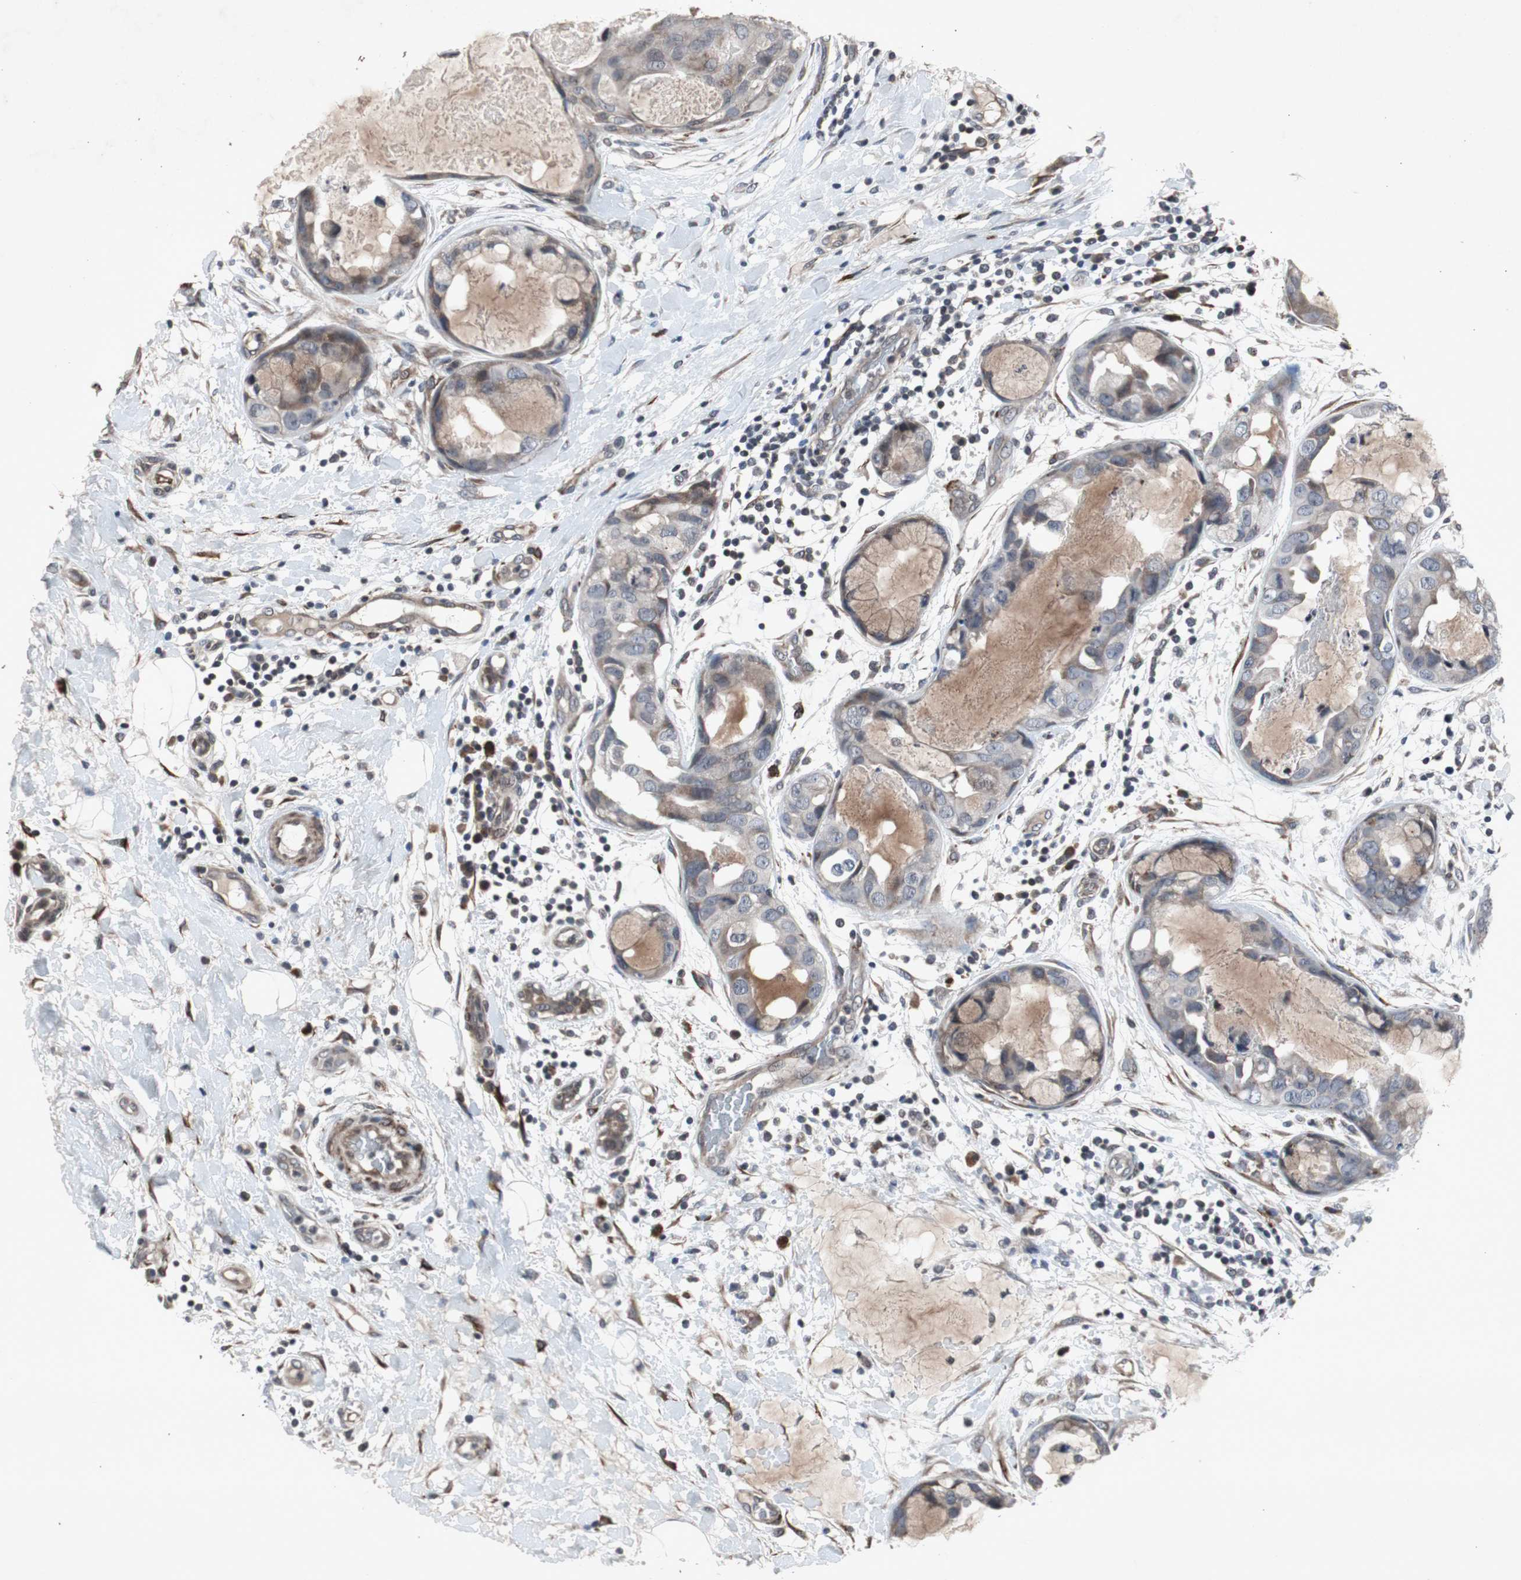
{"staining": {"intensity": "weak", "quantity": "25%-75%", "location": "cytoplasmic/membranous"}, "tissue": "breast cancer", "cell_type": "Tumor cells", "image_type": "cancer", "snomed": [{"axis": "morphology", "description": "Duct carcinoma"}, {"axis": "topography", "description": "Breast"}], "caption": "Protein staining exhibits weak cytoplasmic/membranous expression in about 25%-75% of tumor cells in breast invasive ductal carcinoma.", "gene": "CRADD", "patient": {"sex": "female", "age": 40}}